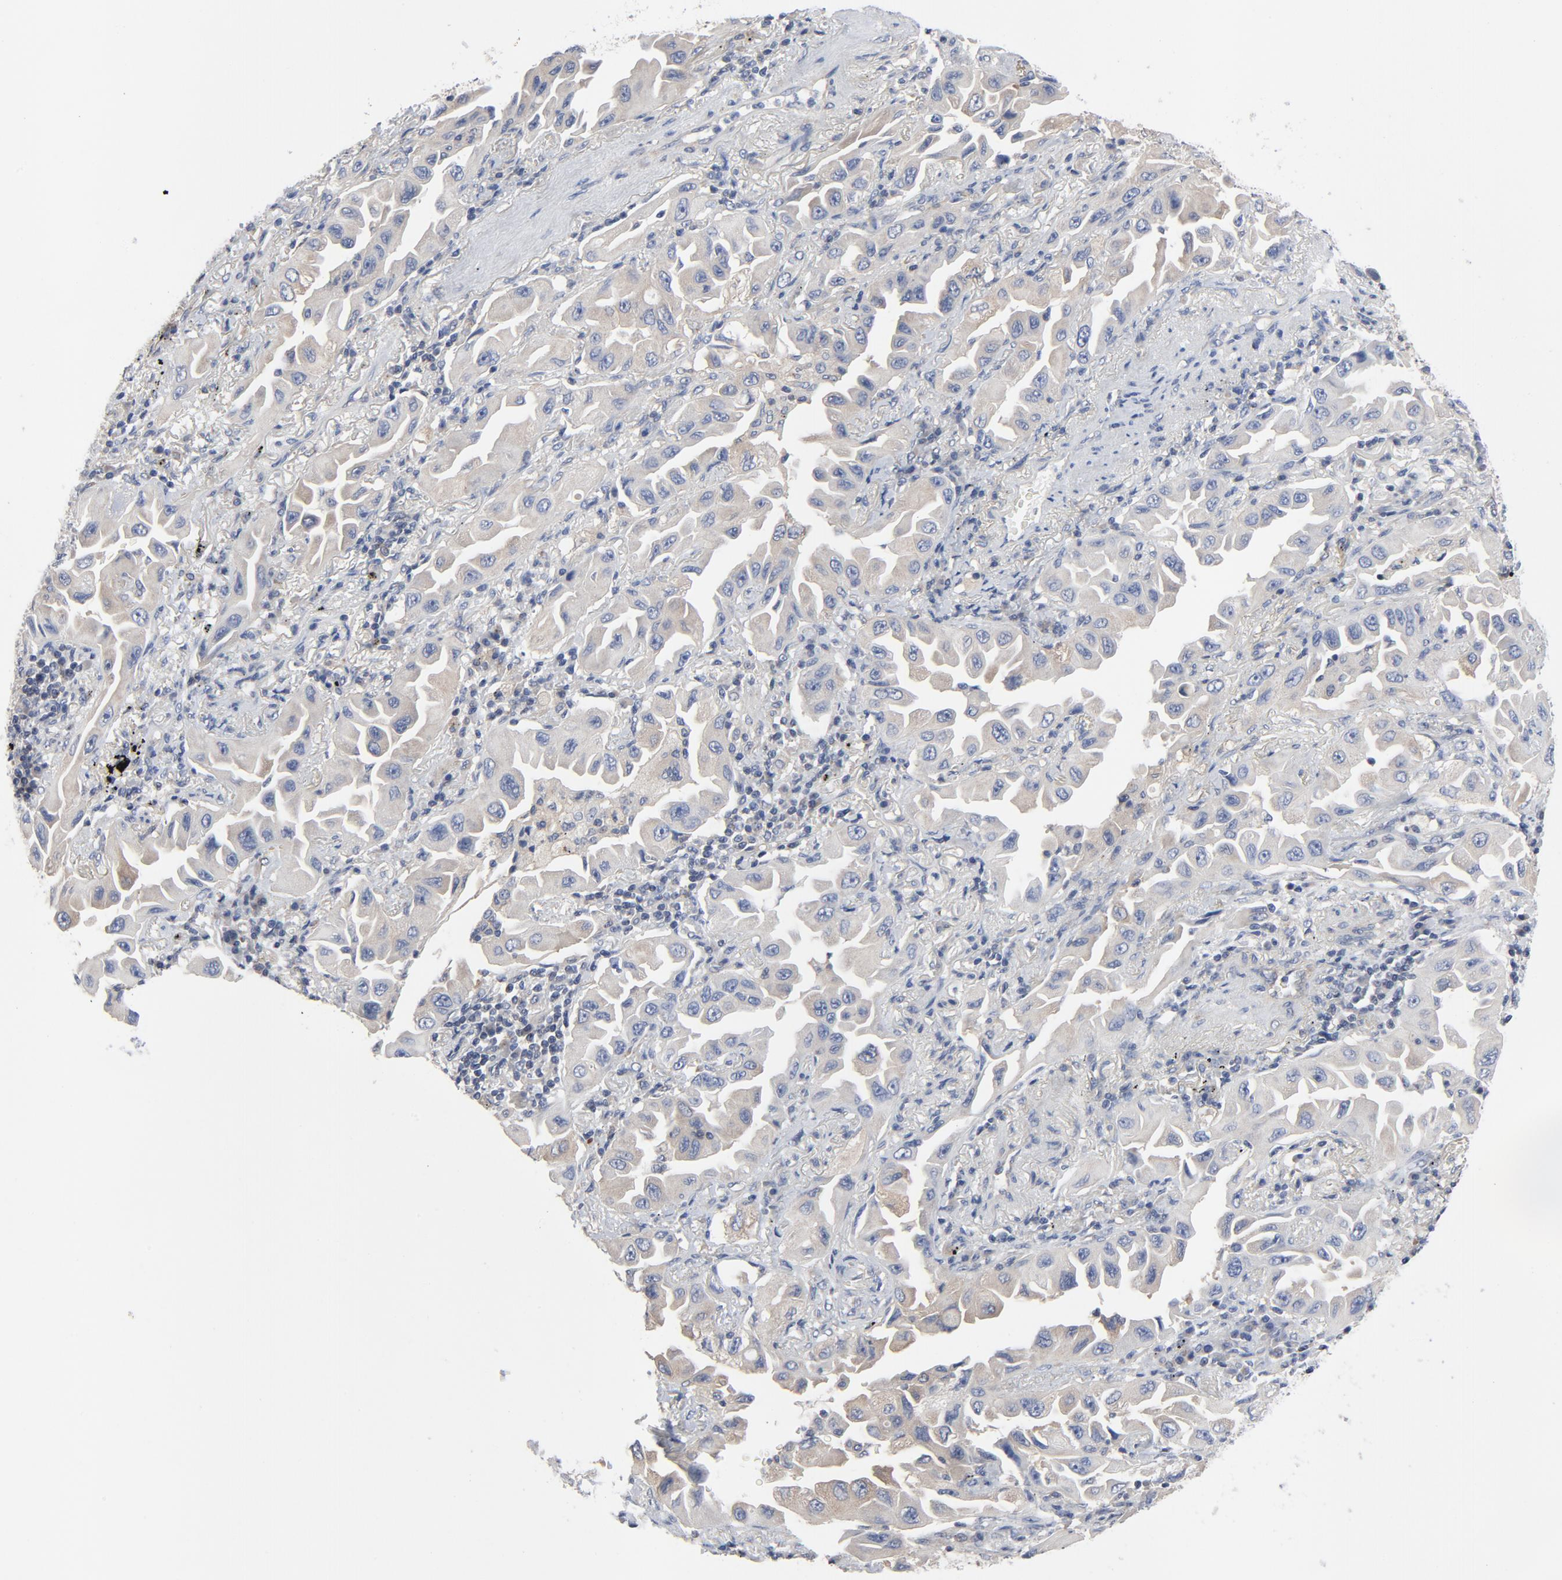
{"staining": {"intensity": "weak", "quantity": "25%-75%", "location": "cytoplasmic/membranous"}, "tissue": "lung cancer", "cell_type": "Tumor cells", "image_type": "cancer", "snomed": [{"axis": "morphology", "description": "Adenocarcinoma, NOS"}, {"axis": "topography", "description": "Lung"}], "caption": "Immunohistochemistry (IHC) photomicrograph of neoplastic tissue: lung cancer stained using immunohistochemistry (IHC) shows low levels of weak protein expression localized specifically in the cytoplasmic/membranous of tumor cells, appearing as a cytoplasmic/membranous brown color.", "gene": "DYNLT3", "patient": {"sex": "female", "age": 65}}